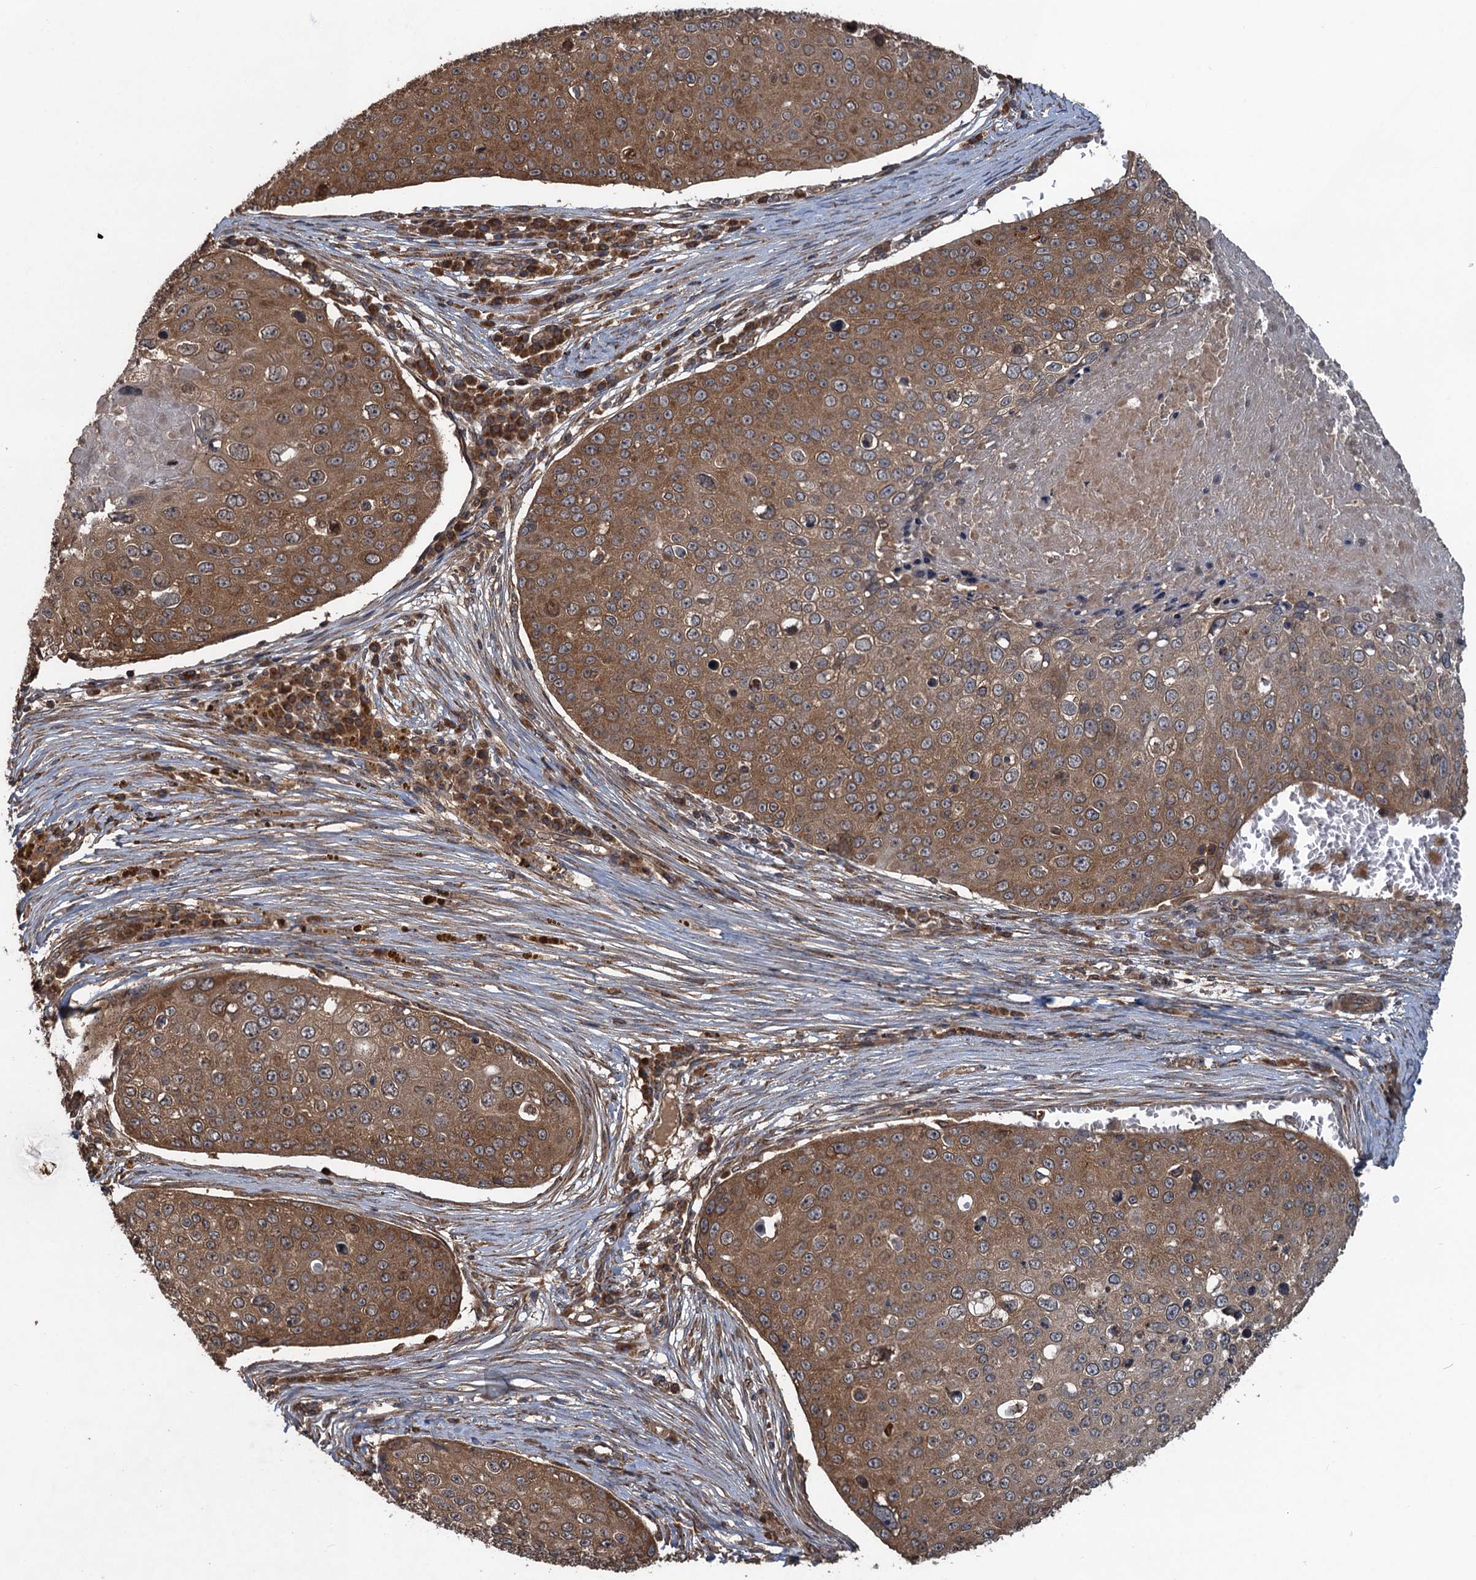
{"staining": {"intensity": "moderate", "quantity": ">75%", "location": "cytoplasmic/membranous"}, "tissue": "skin cancer", "cell_type": "Tumor cells", "image_type": "cancer", "snomed": [{"axis": "morphology", "description": "Squamous cell carcinoma, NOS"}, {"axis": "topography", "description": "Skin"}], "caption": "The photomicrograph exhibits a brown stain indicating the presence of a protein in the cytoplasmic/membranous of tumor cells in squamous cell carcinoma (skin).", "gene": "GLE1", "patient": {"sex": "male", "age": 71}}